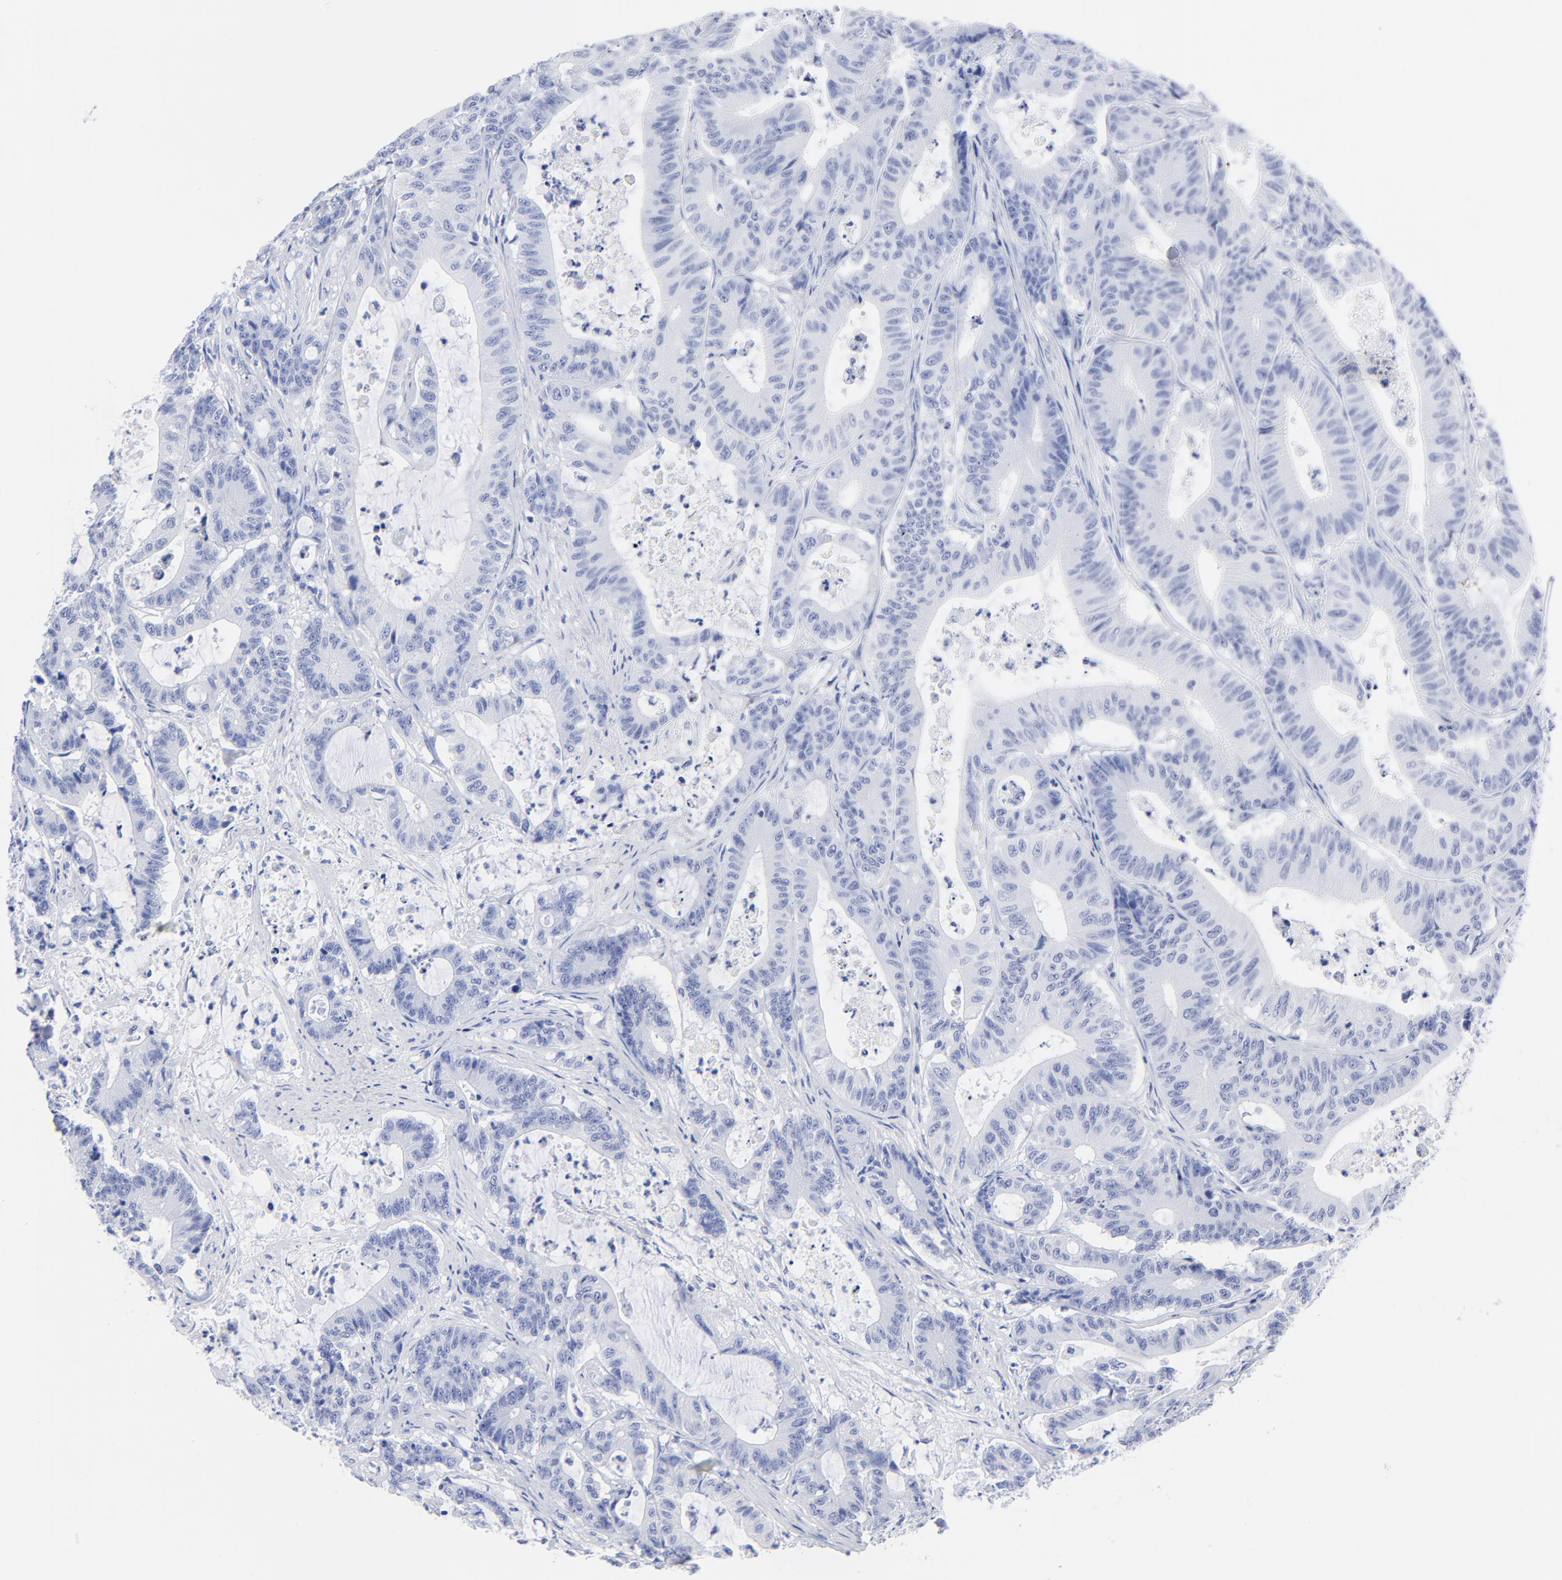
{"staining": {"intensity": "negative", "quantity": "none", "location": "none"}, "tissue": "colorectal cancer", "cell_type": "Tumor cells", "image_type": "cancer", "snomed": [{"axis": "morphology", "description": "Adenocarcinoma, NOS"}, {"axis": "topography", "description": "Colon"}], "caption": "Immunohistochemistry (IHC) micrograph of adenocarcinoma (colorectal) stained for a protein (brown), which exhibits no staining in tumor cells.", "gene": "ACY1", "patient": {"sex": "female", "age": 84}}